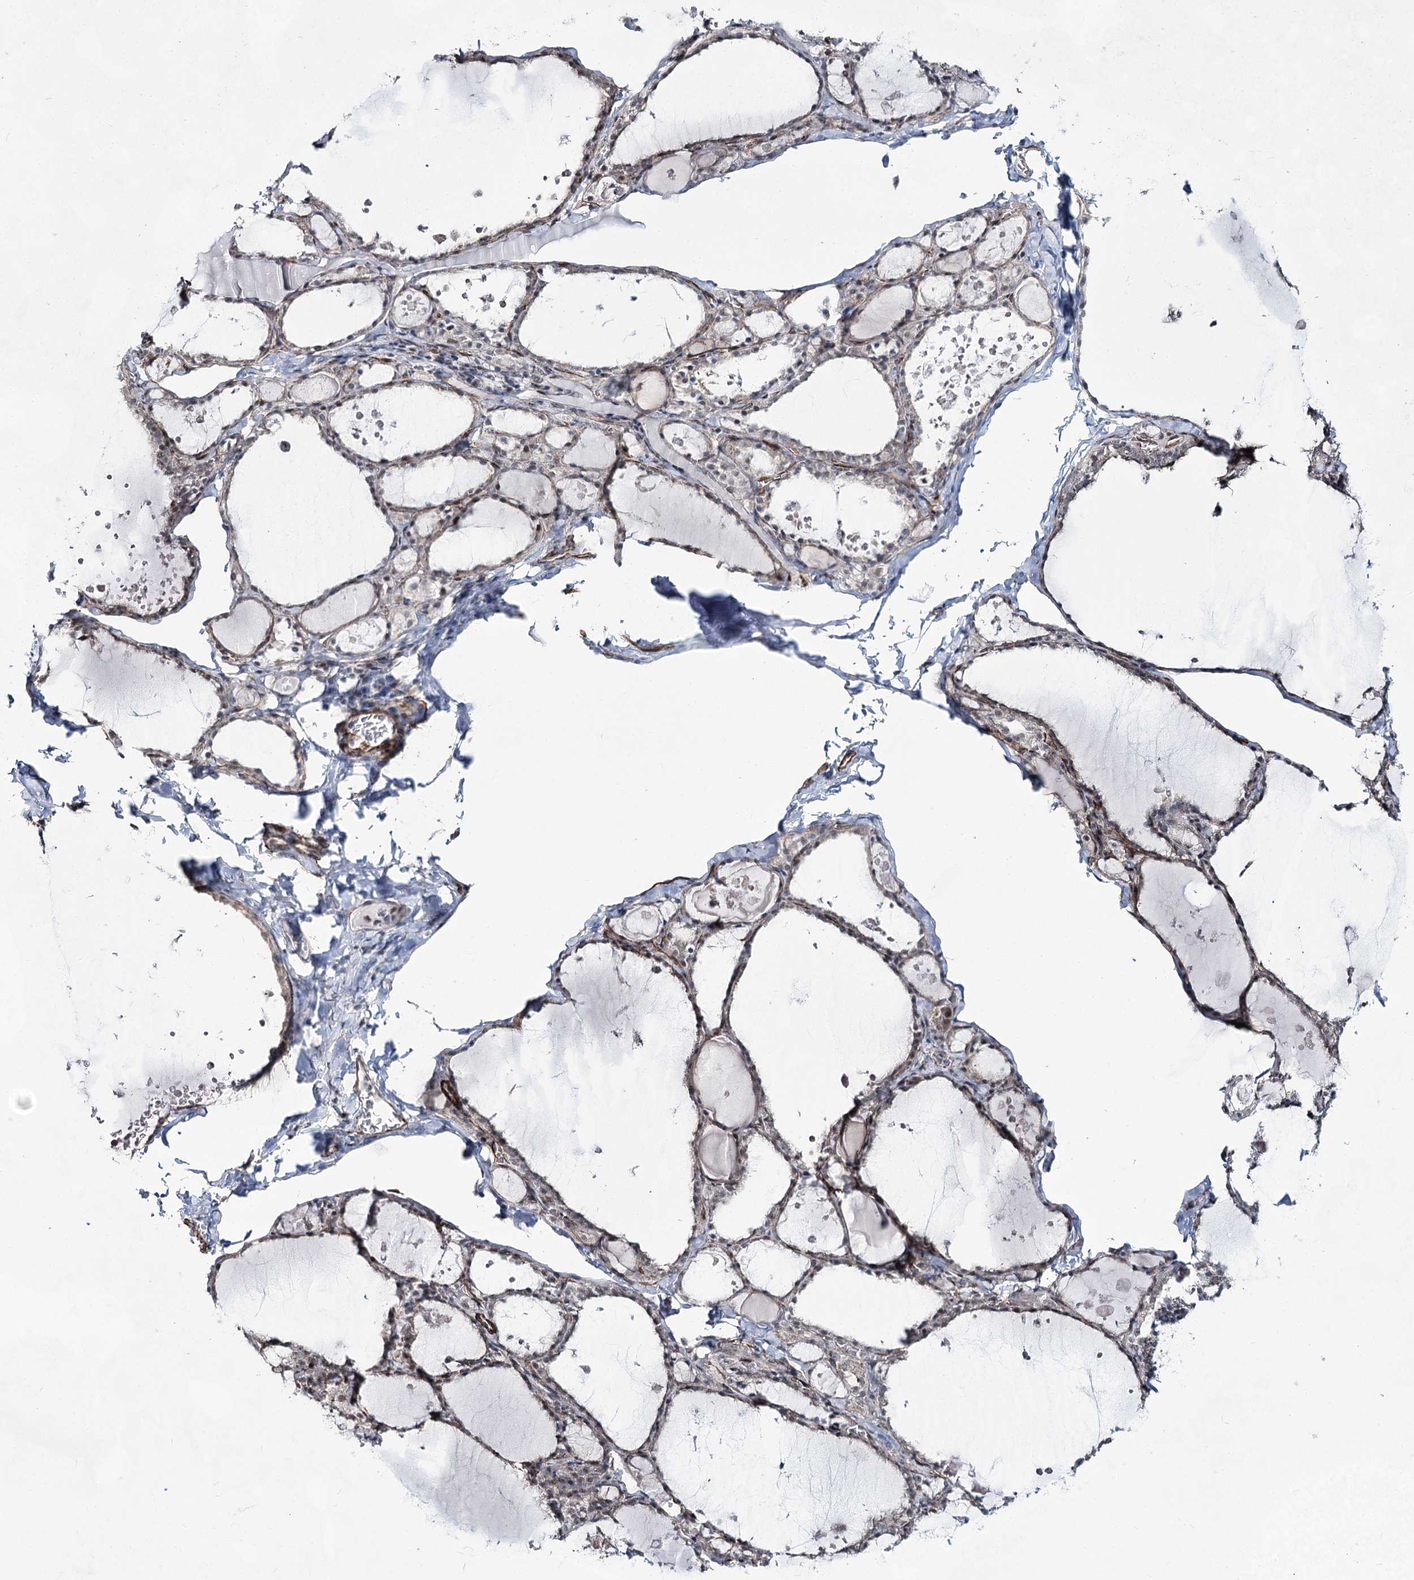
{"staining": {"intensity": "weak", "quantity": "<25%", "location": "nuclear"}, "tissue": "thyroid gland", "cell_type": "Glandular cells", "image_type": "normal", "snomed": [{"axis": "morphology", "description": "Normal tissue, NOS"}, {"axis": "topography", "description": "Thyroid gland"}], "caption": "Glandular cells are negative for brown protein staining in benign thyroid gland. (Immunohistochemistry, brightfield microscopy, high magnification).", "gene": "CWF19L1", "patient": {"sex": "male", "age": 56}}